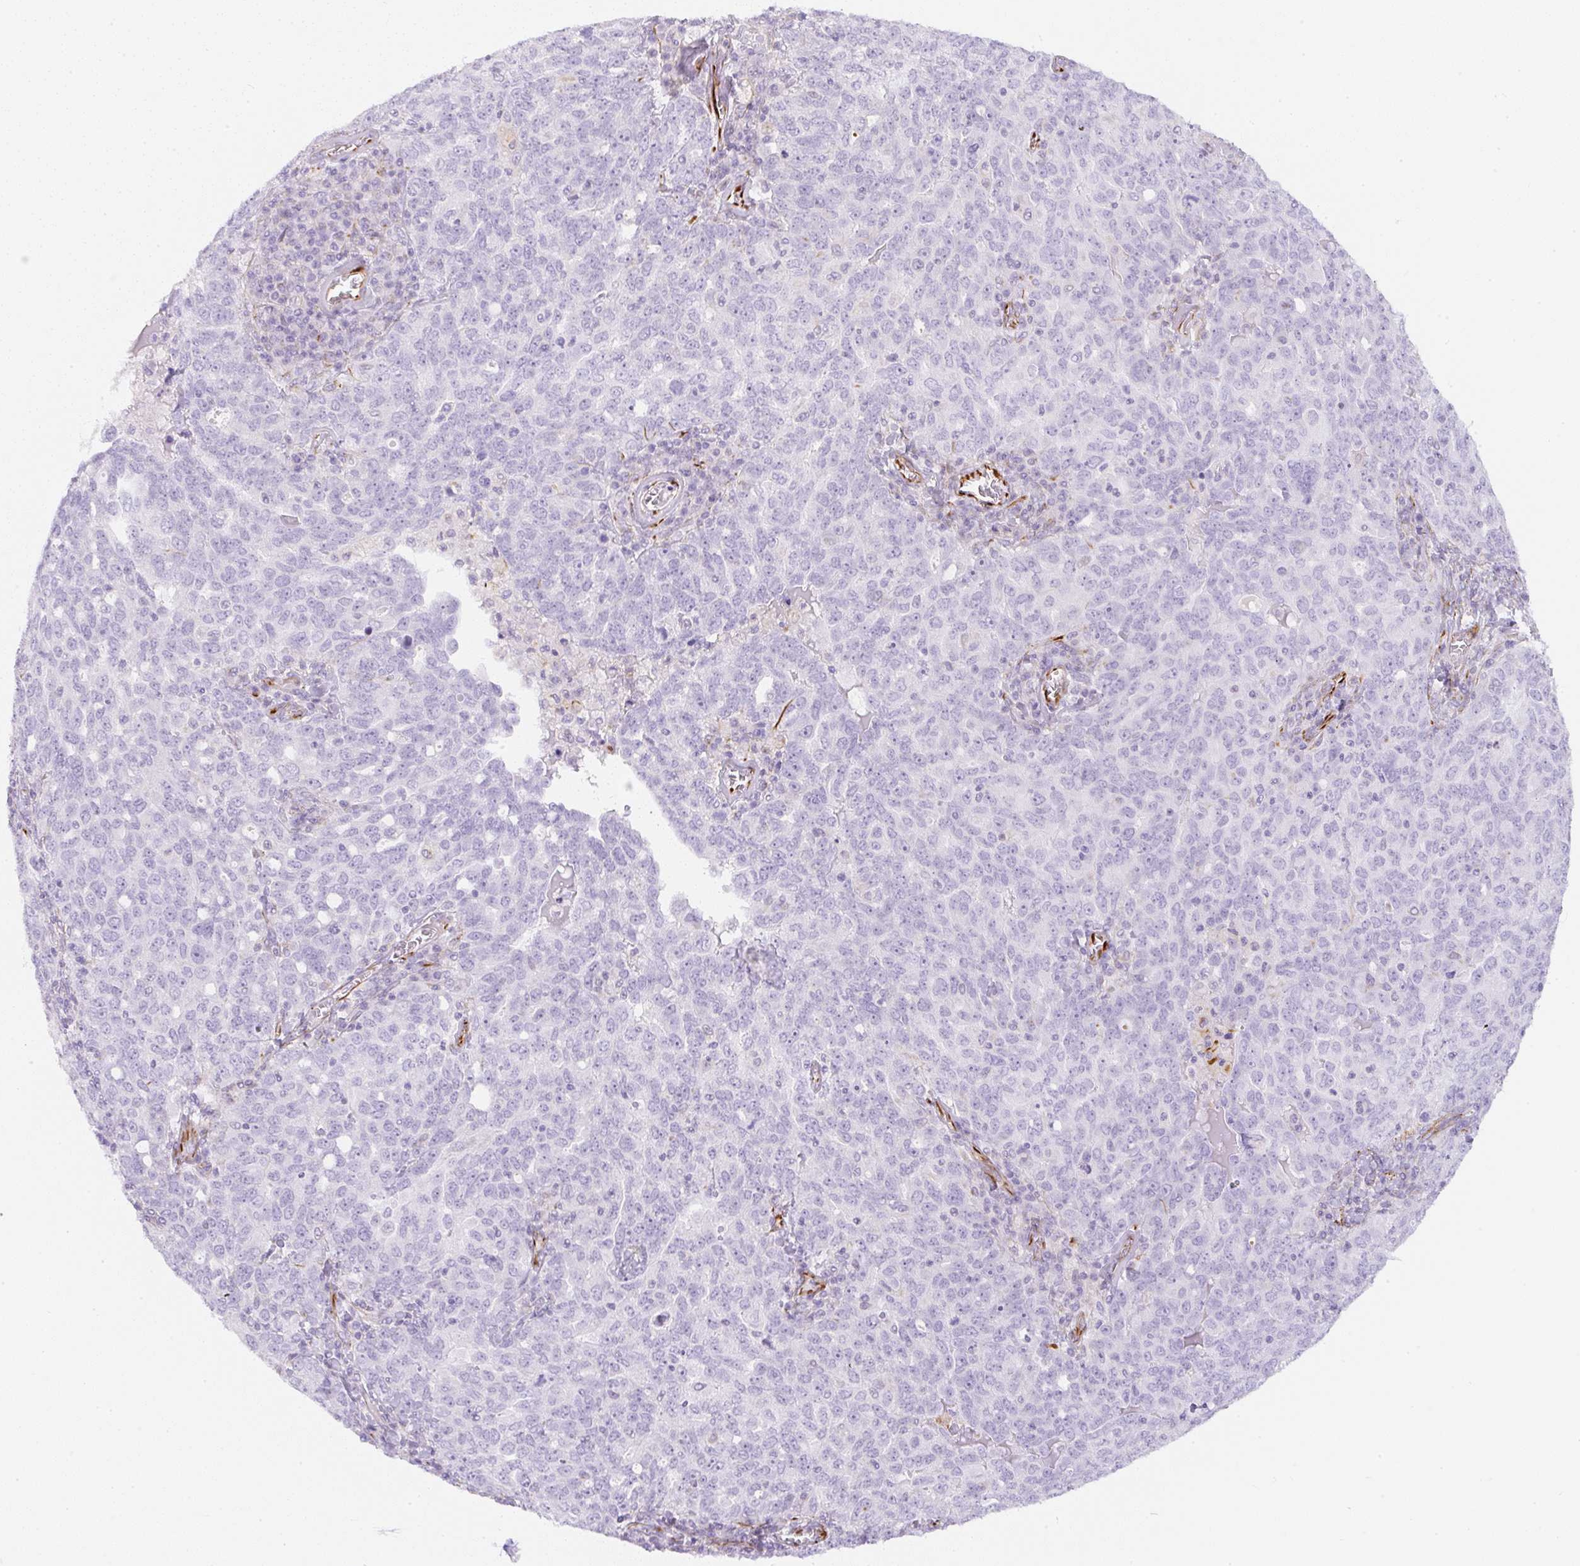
{"staining": {"intensity": "negative", "quantity": "none", "location": "none"}, "tissue": "ovarian cancer", "cell_type": "Tumor cells", "image_type": "cancer", "snomed": [{"axis": "morphology", "description": "Carcinoma, endometroid"}, {"axis": "topography", "description": "Ovary"}], "caption": "The image reveals no significant expression in tumor cells of endometroid carcinoma (ovarian). Brightfield microscopy of immunohistochemistry (IHC) stained with DAB (brown) and hematoxylin (blue), captured at high magnification.", "gene": "ZNF689", "patient": {"sex": "female", "age": 62}}